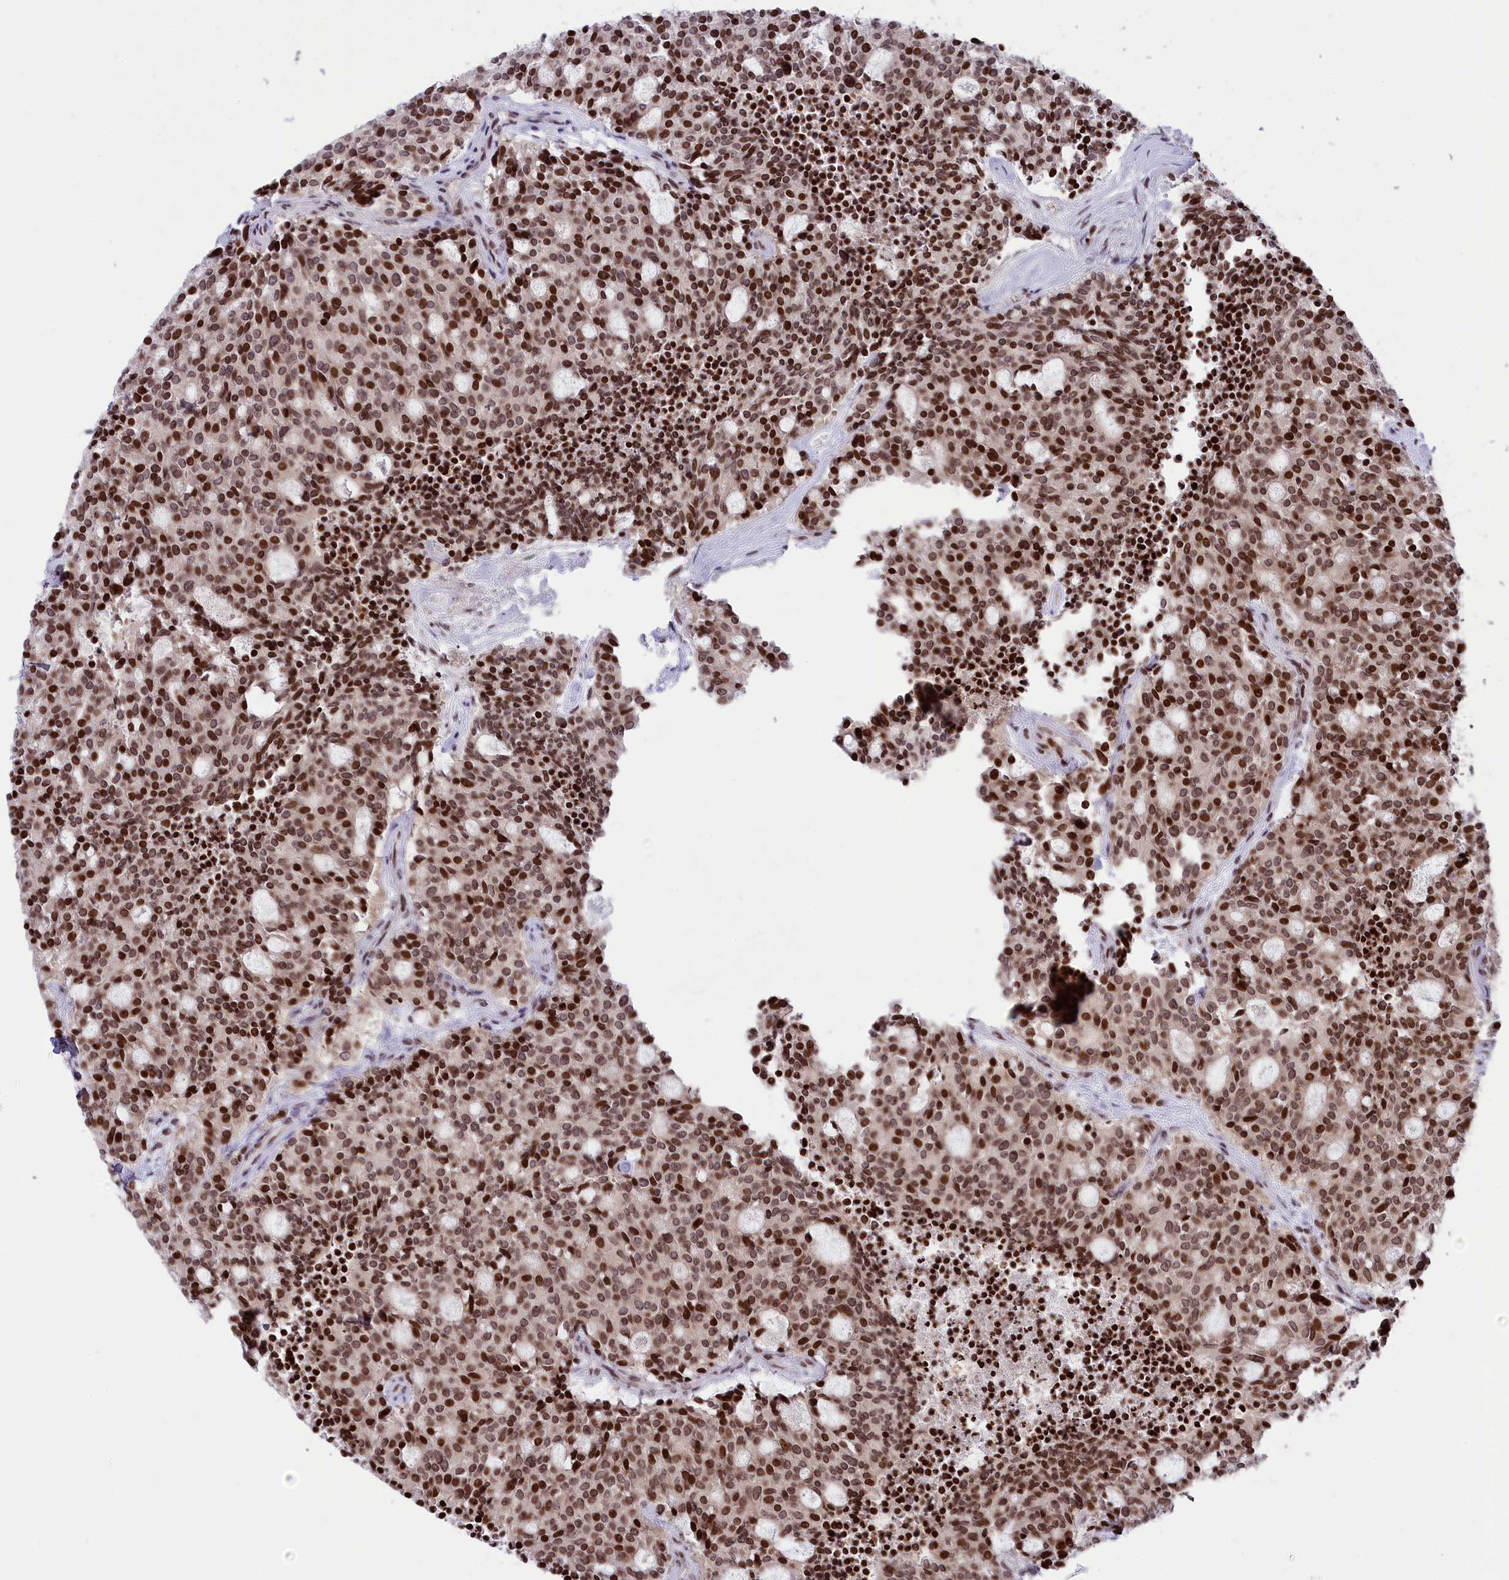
{"staining": {"intensity": "moderate", "quantity": ">75%", "location": "nuclear"}, "tissue": "carcinoid", "cell_type": "Tumor cells", "image_type": "cancer", "snomed": [{"axis": "morphology", "description": "Carcinoid, malignant, NOS"}, {"axis": "topography", "description": "Pancreas"}], "caption": "Immunohistochemistry (IHC) (DAB (3,3'-diaminobenzidine)) staining of carcinoid reveals moderate nuclear protein expression in approximately >75% of tumor cells. The staining is performed using DAB brown chromogen to label protein expression. The nuclei are counter-stained blue using hematoxylin.", "gene": "TET2", "patient": {"sex": "female", "age": 54}}